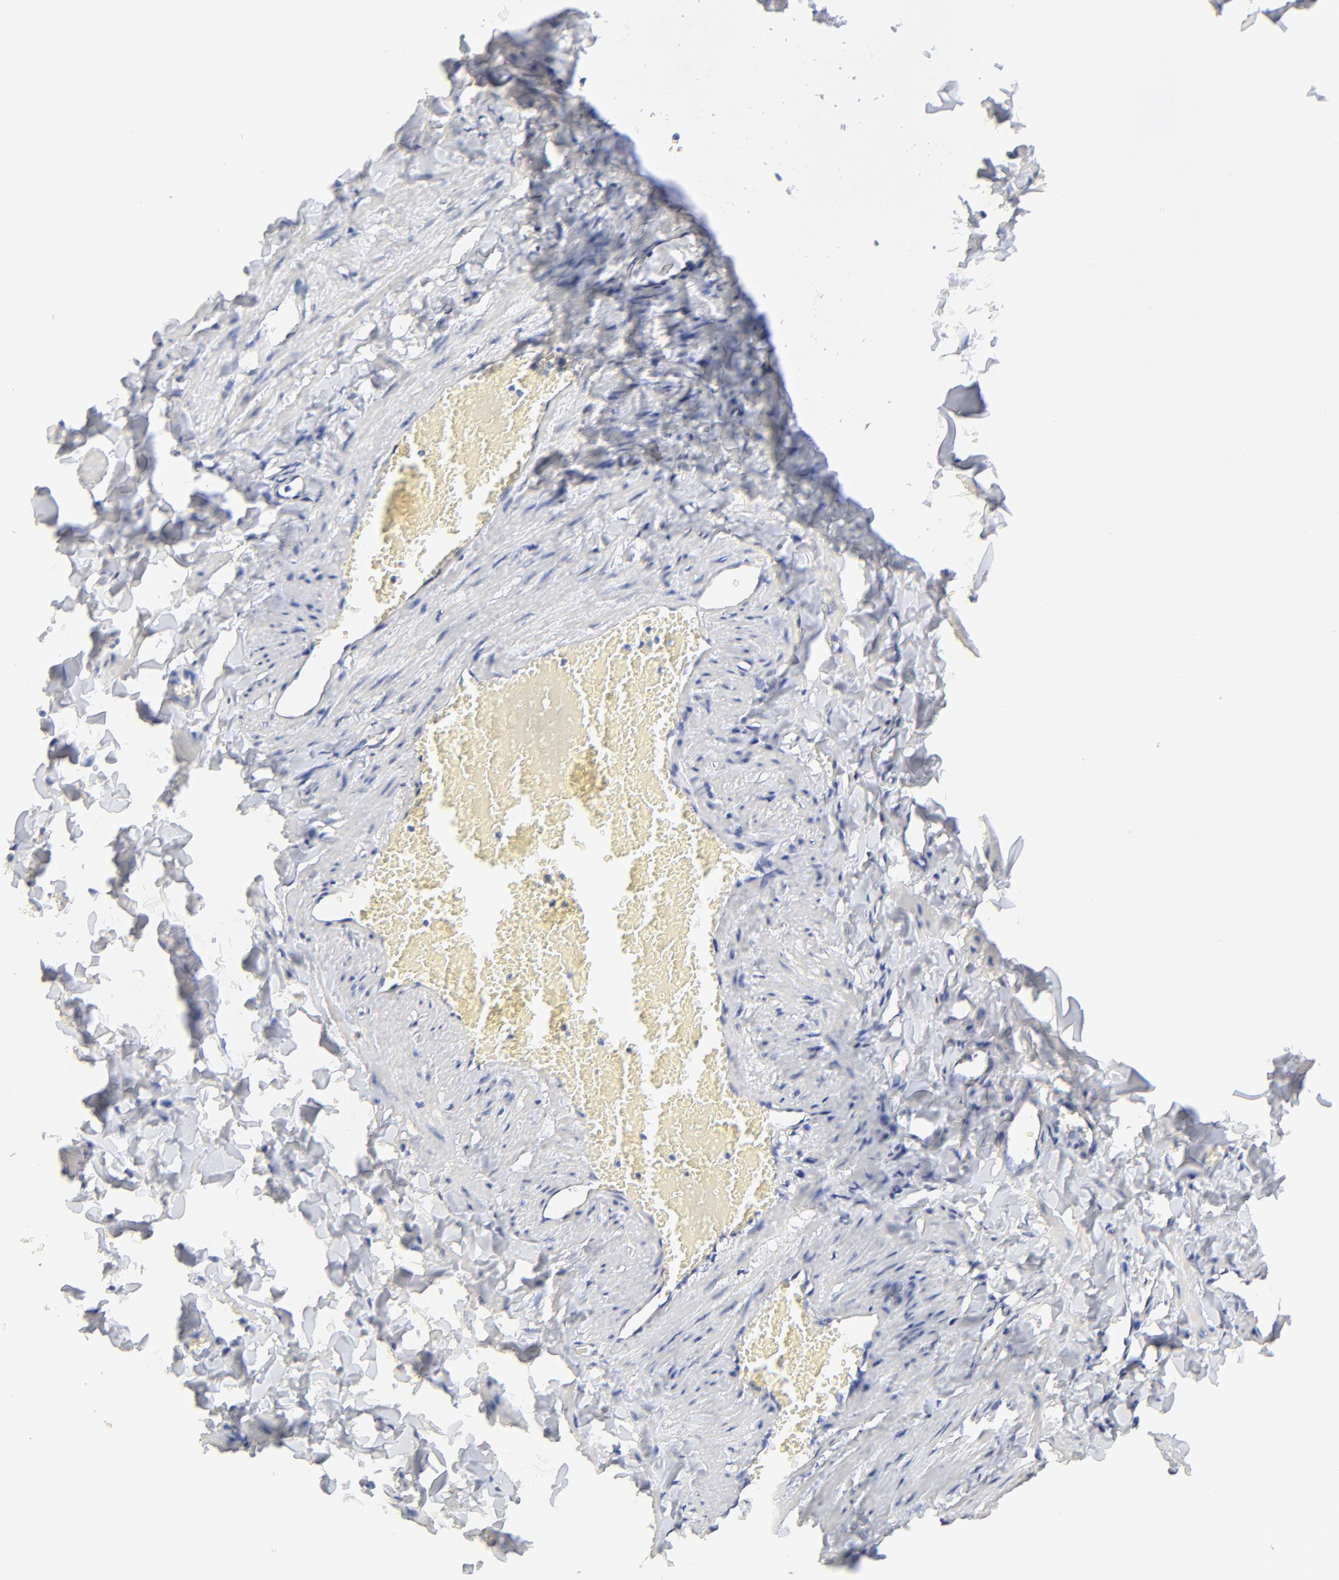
{"staining": {"intensity": "negative", "quantity": "none", "location": "none"}, "tissue": "adipose tissue", "cell_type": "Adipocytes", "image_type": "normal", "snomed": [{"axis": "morphology", "description": "Normal tissue, NOS"}, {"axis": "morphology", "description": "Duct carcinoma"}, {"axis": "topography", "description": "Breast"}, {"axis": "topography", "description": "Adipose tissue"}], "caption": "The micrograph displays no staining of adipocytes in benign adipose tissue. (Stains: DAB immunohistochemistry (IHC) with hematoxylin counter stain, Microscopy: brightfield microscopy at high magnification).", "gene": "SULT4A1", "patient": {"sex": "female", "age": 37}}